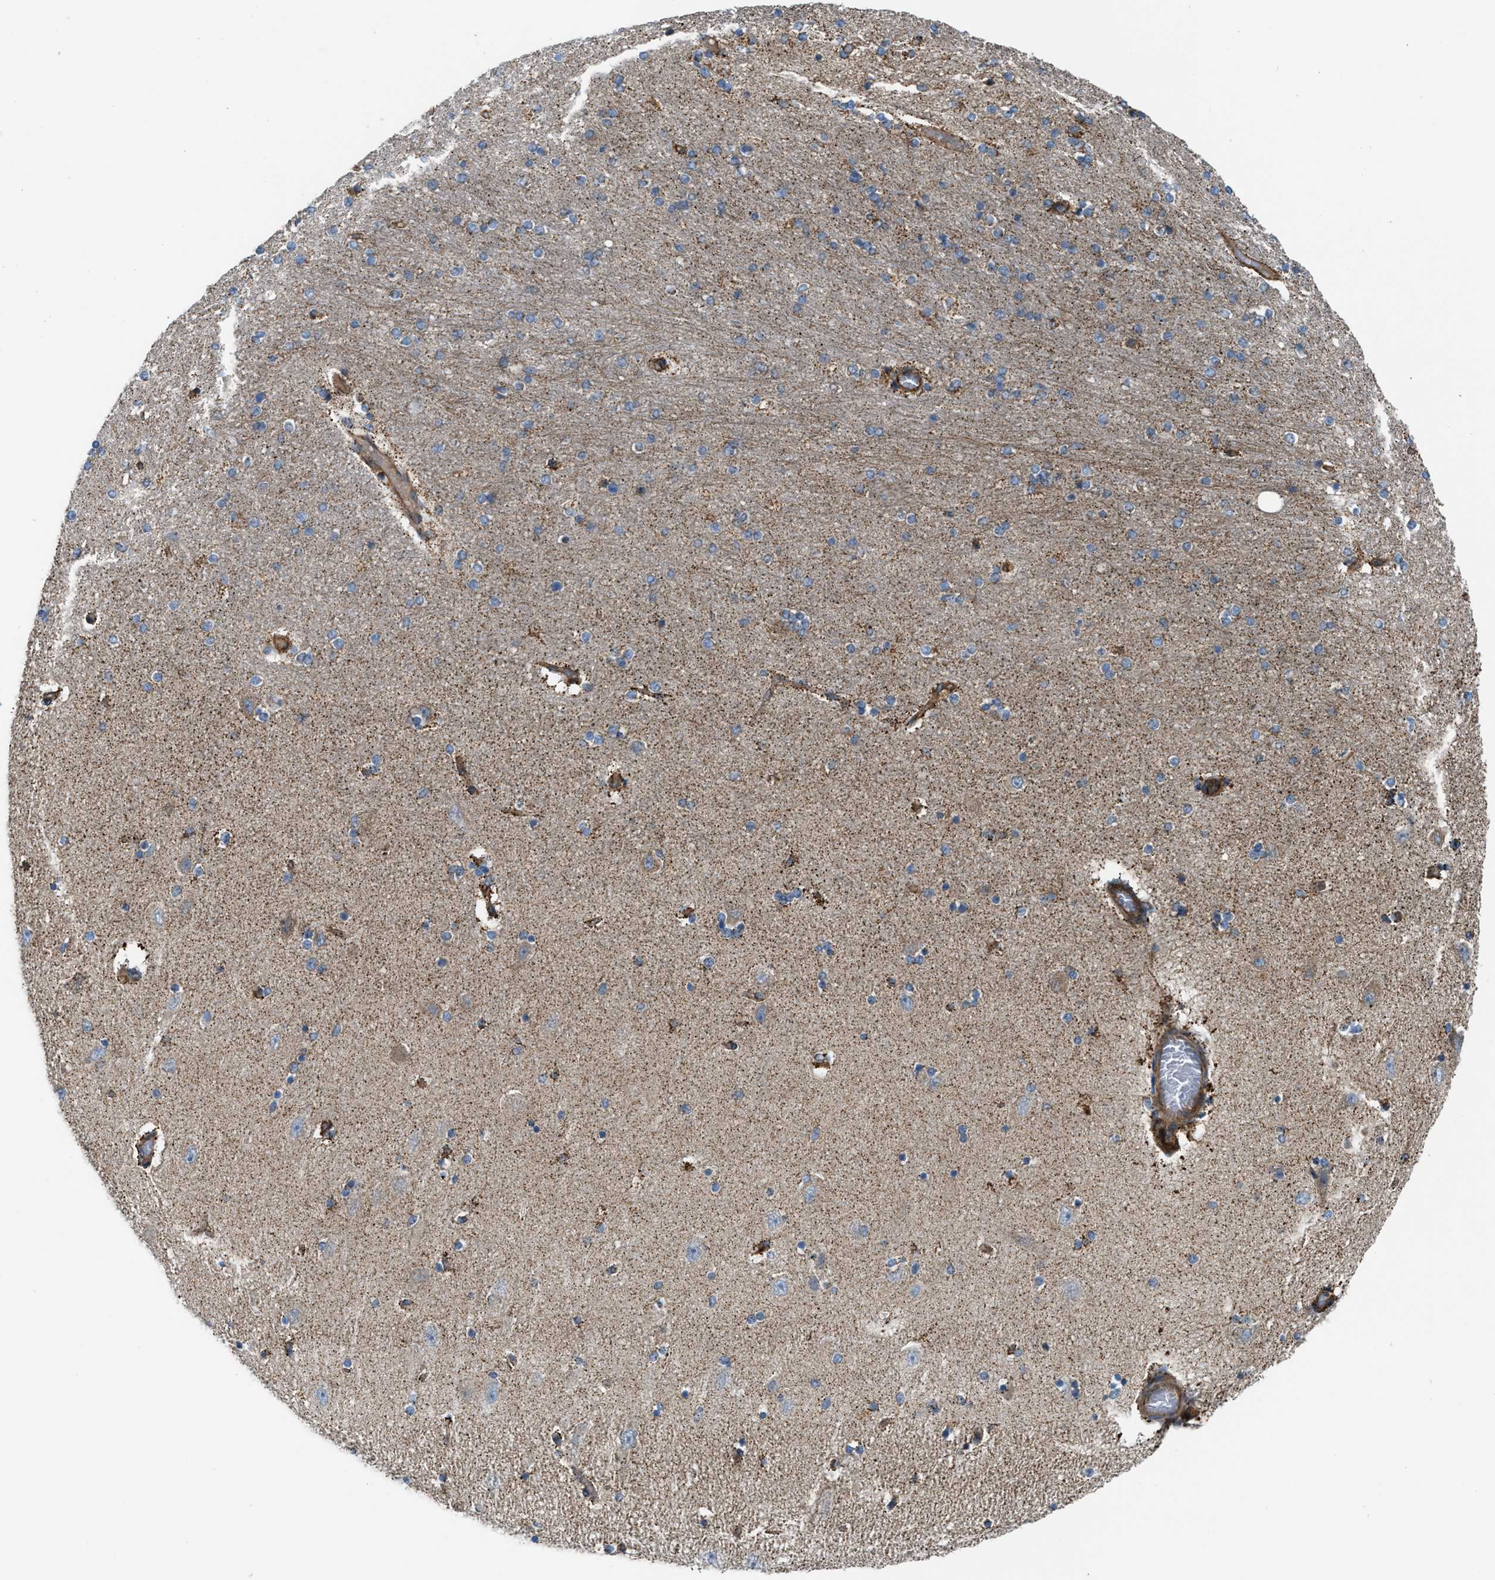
{"staining": {"intensity": "weak", "quantity": "25%-75%", "location": "cytoplasmic/membranous"}, "tissue": "hippocampus", "cell_type": "Glial cells", "image_type": "normal", "snomed": [{"axis": "morphology", "description": "Normal tissue, NOS"}, {"axis": "topography", "description": "Hippocampus"}], "caption": "High-magnification brightfield microscopy of normal hippocampus stained with DAB (brown) and counterstained with hematoxylin (blue). glial cells exhibit weak cytoplasmic/membranous positivity is identified in approximately25%-75% of cells. The protein of interest is stained brown, and the nuclei are stained in blue (DAB (3,3'-diaminobenzidine) IHC with brightfield microscopy, high magnification).", "gene": "SLC10A3", "patient": {"sex": "female", "age": 54}}